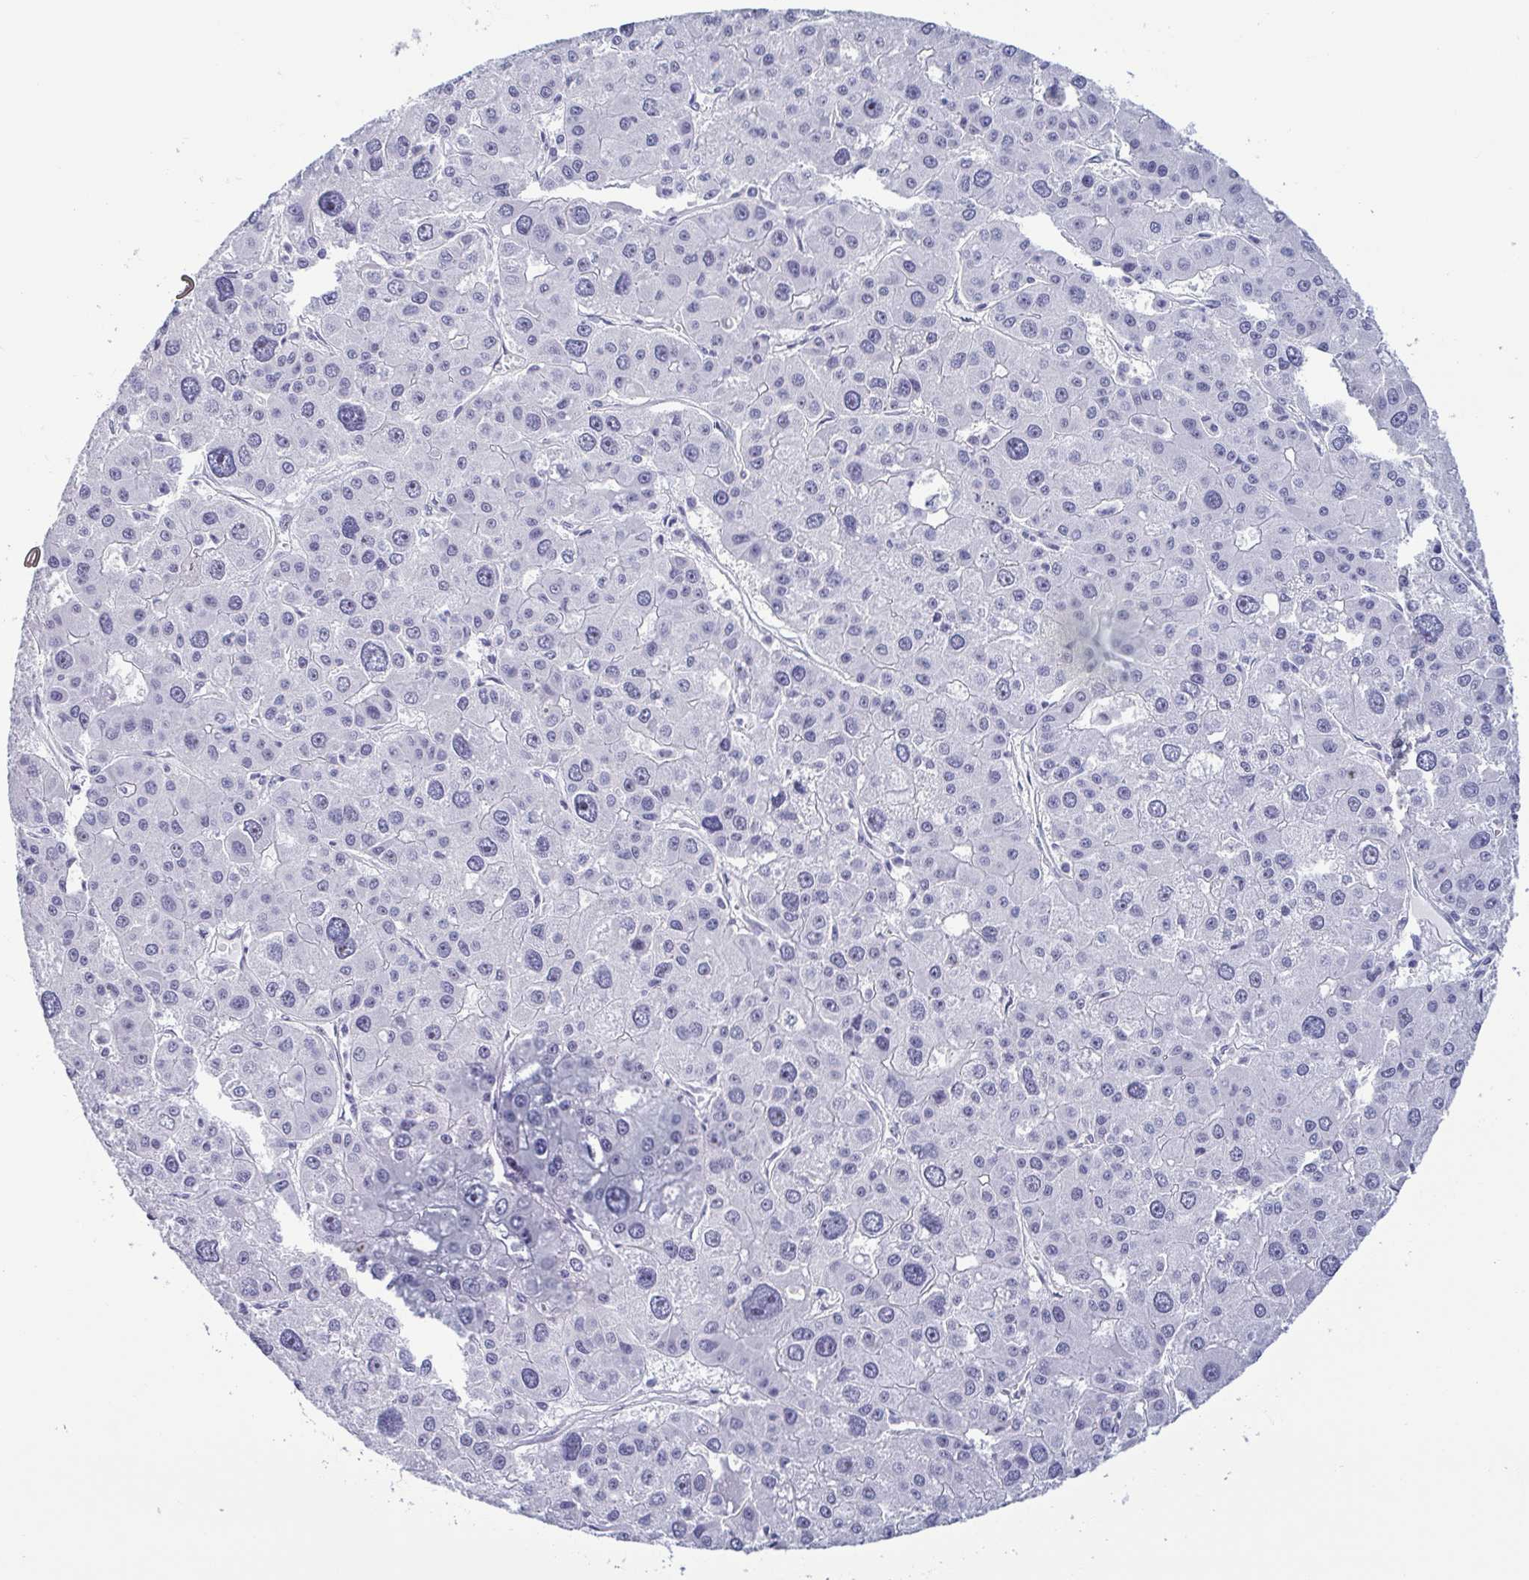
{"staining": {"intensity": "negative", "quantity": "none", "location": "none"}, "tissue": "liver cancer", "cell_type": "Tumor cells", "image_type": "cancer", "snomed": [{"axis": "morphology", "description": "Carcinoma, Hepatocellular, NOS"}, {"axis": "topography", "description": "Liver"}], "caption": "The immunohistochemistry (IHC) micrograph has no significant positivity in tumor cells of liver hepatocellular carcinoma tissue.", "gene": "BZW1", "patient": {"sex": "male", "age": 73}}